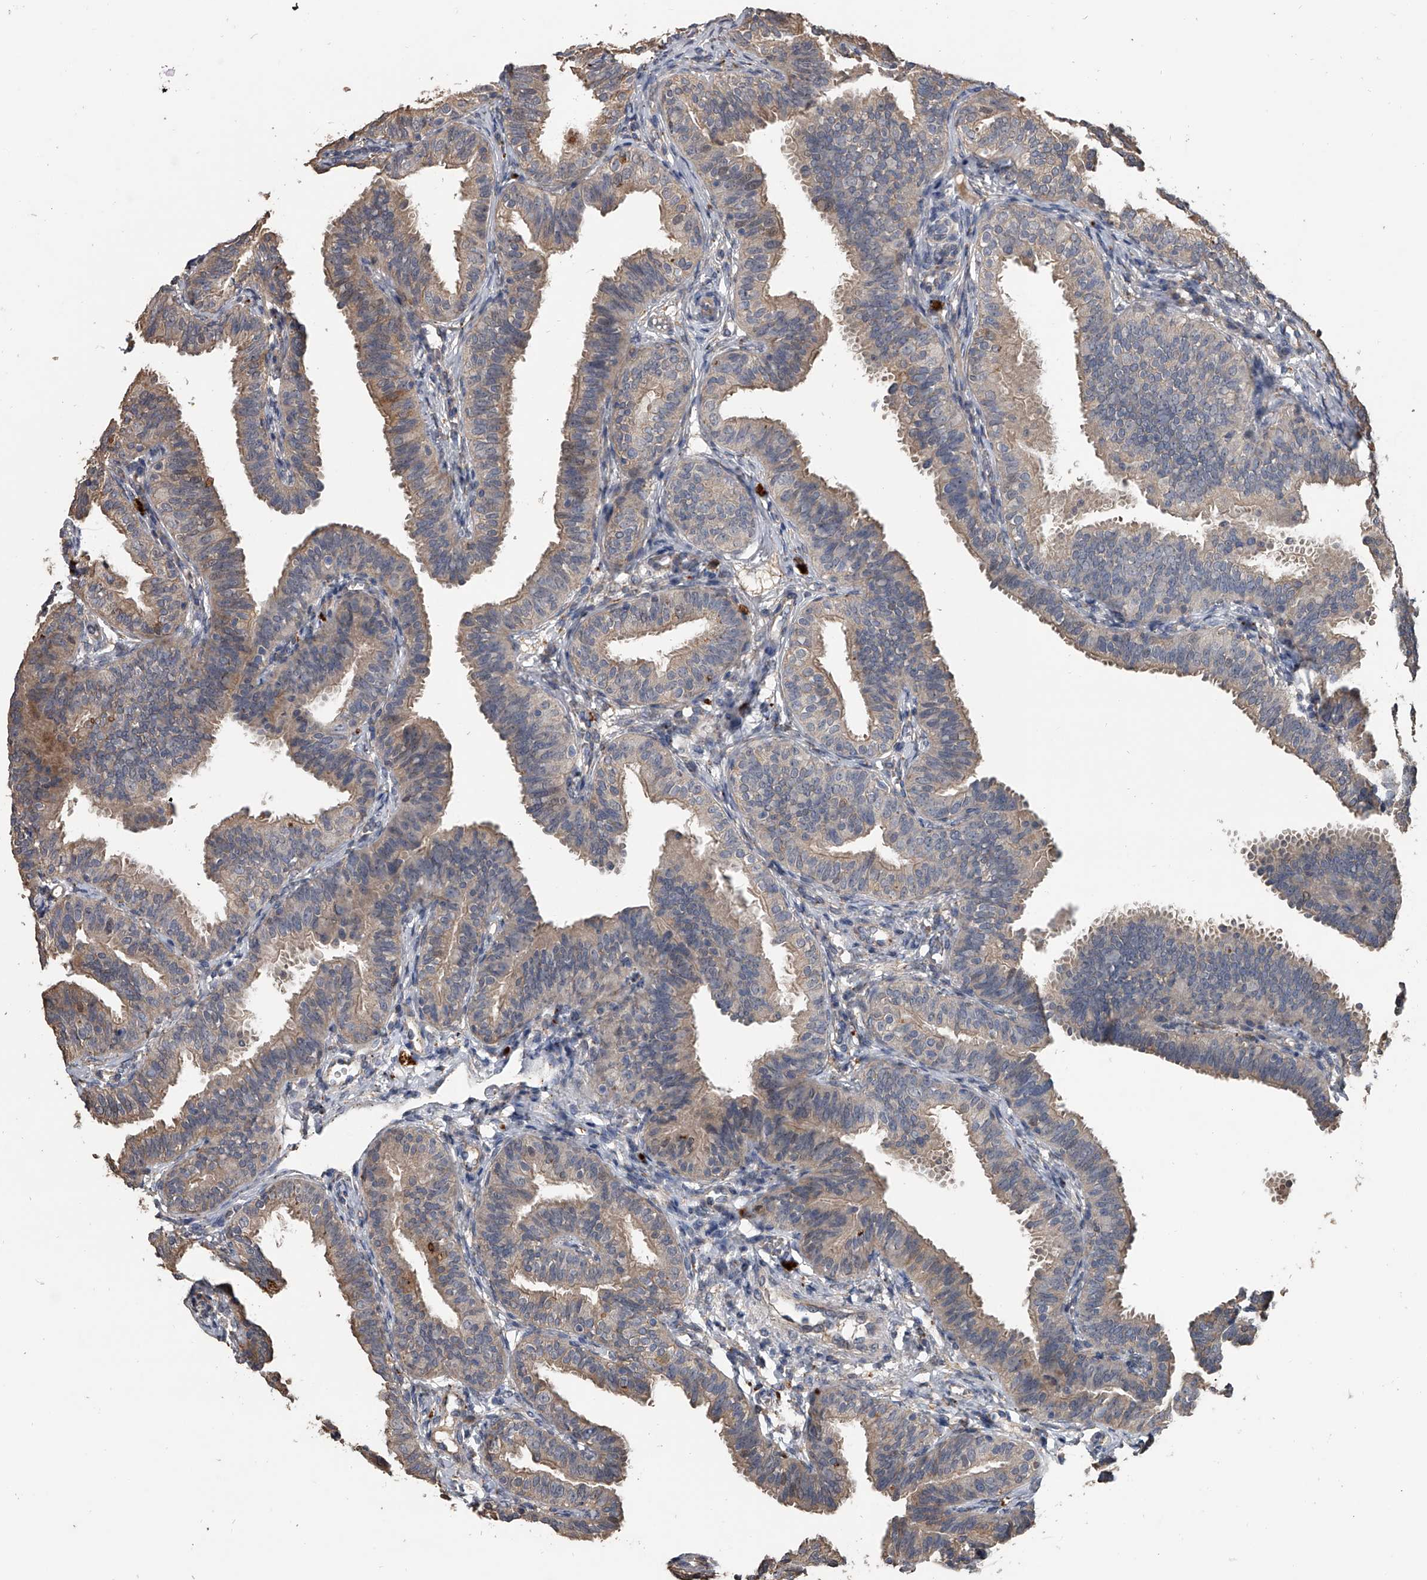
{"staining": {"intensity": "weak", "quantity": "25%-75%", "location": "cytoplasmic/membranous"}, "tissue": "fallopian tube", "cell_type": "Glandular cells", "image_type": "normal", "snomed": [{"axis": "morphology", "description": "Normal tissue, NOS"}, {"axis": "topography", "description": "Fallopian tube"}], "caption": "A high-resolution image shows immunohistochemistry staining of unremarkable fallopian tube, which reveals weak cytoplasmic/membranous positivity in about 25%-75% of glandular cells.", "gene": "DOCK9", "patient": {"sex": "female", "age": 35}}